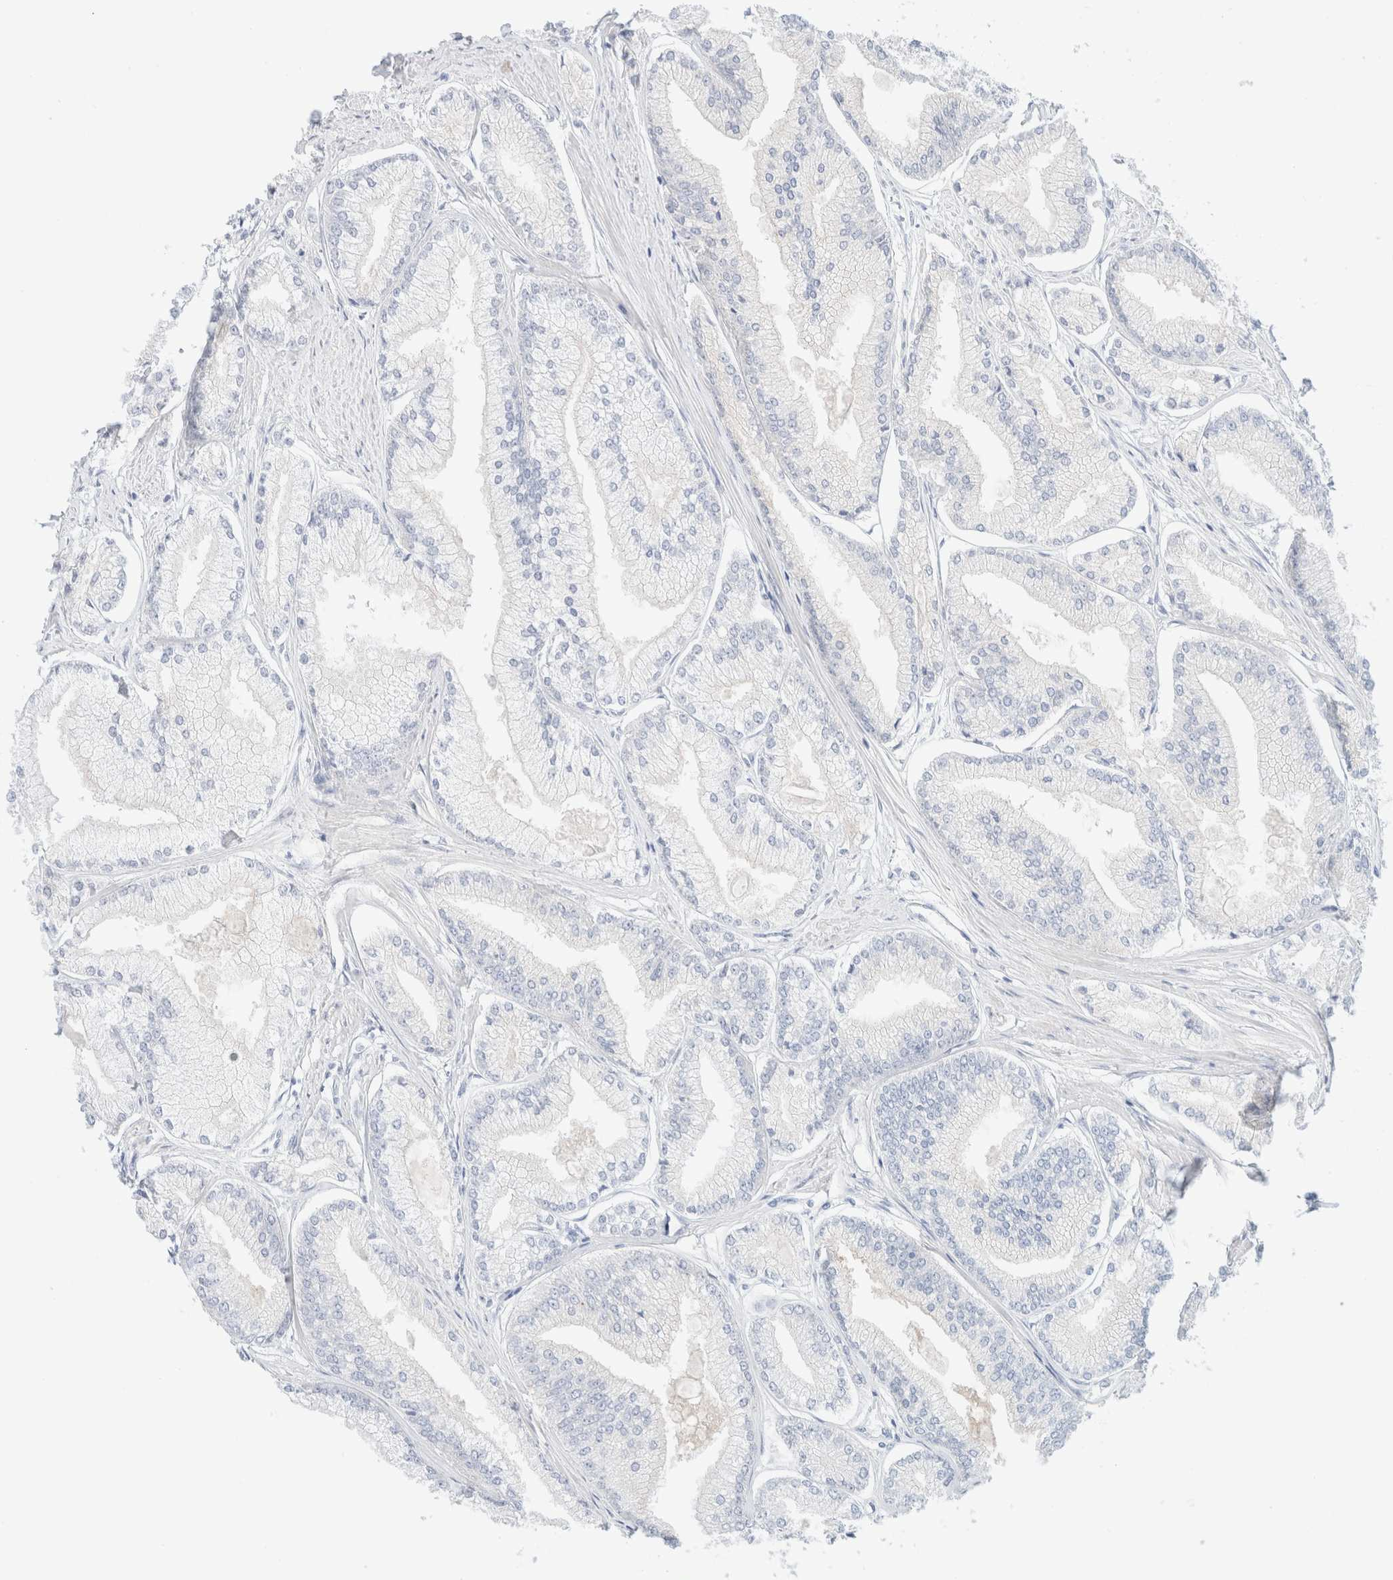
{"staining": {"intensity": "negative", "quantity": "none", "location": "none"}, "tissue": "prostate cancer", "cell_type": "Tumor cells", "image_type": "cancer", "snomed": [{"axis": "morphology", "description": "Adenocarcinoma, Low grade"}, {"axis": "topography", "description": "Prostate"}], "caption": "Adenocarcinoma (low-grade) (prostate) was stained to show a protein in brown. There is no significant expression in tumor cells.", "gene": "UNC13B", "patient": {"sex": "male", "age": 52}}